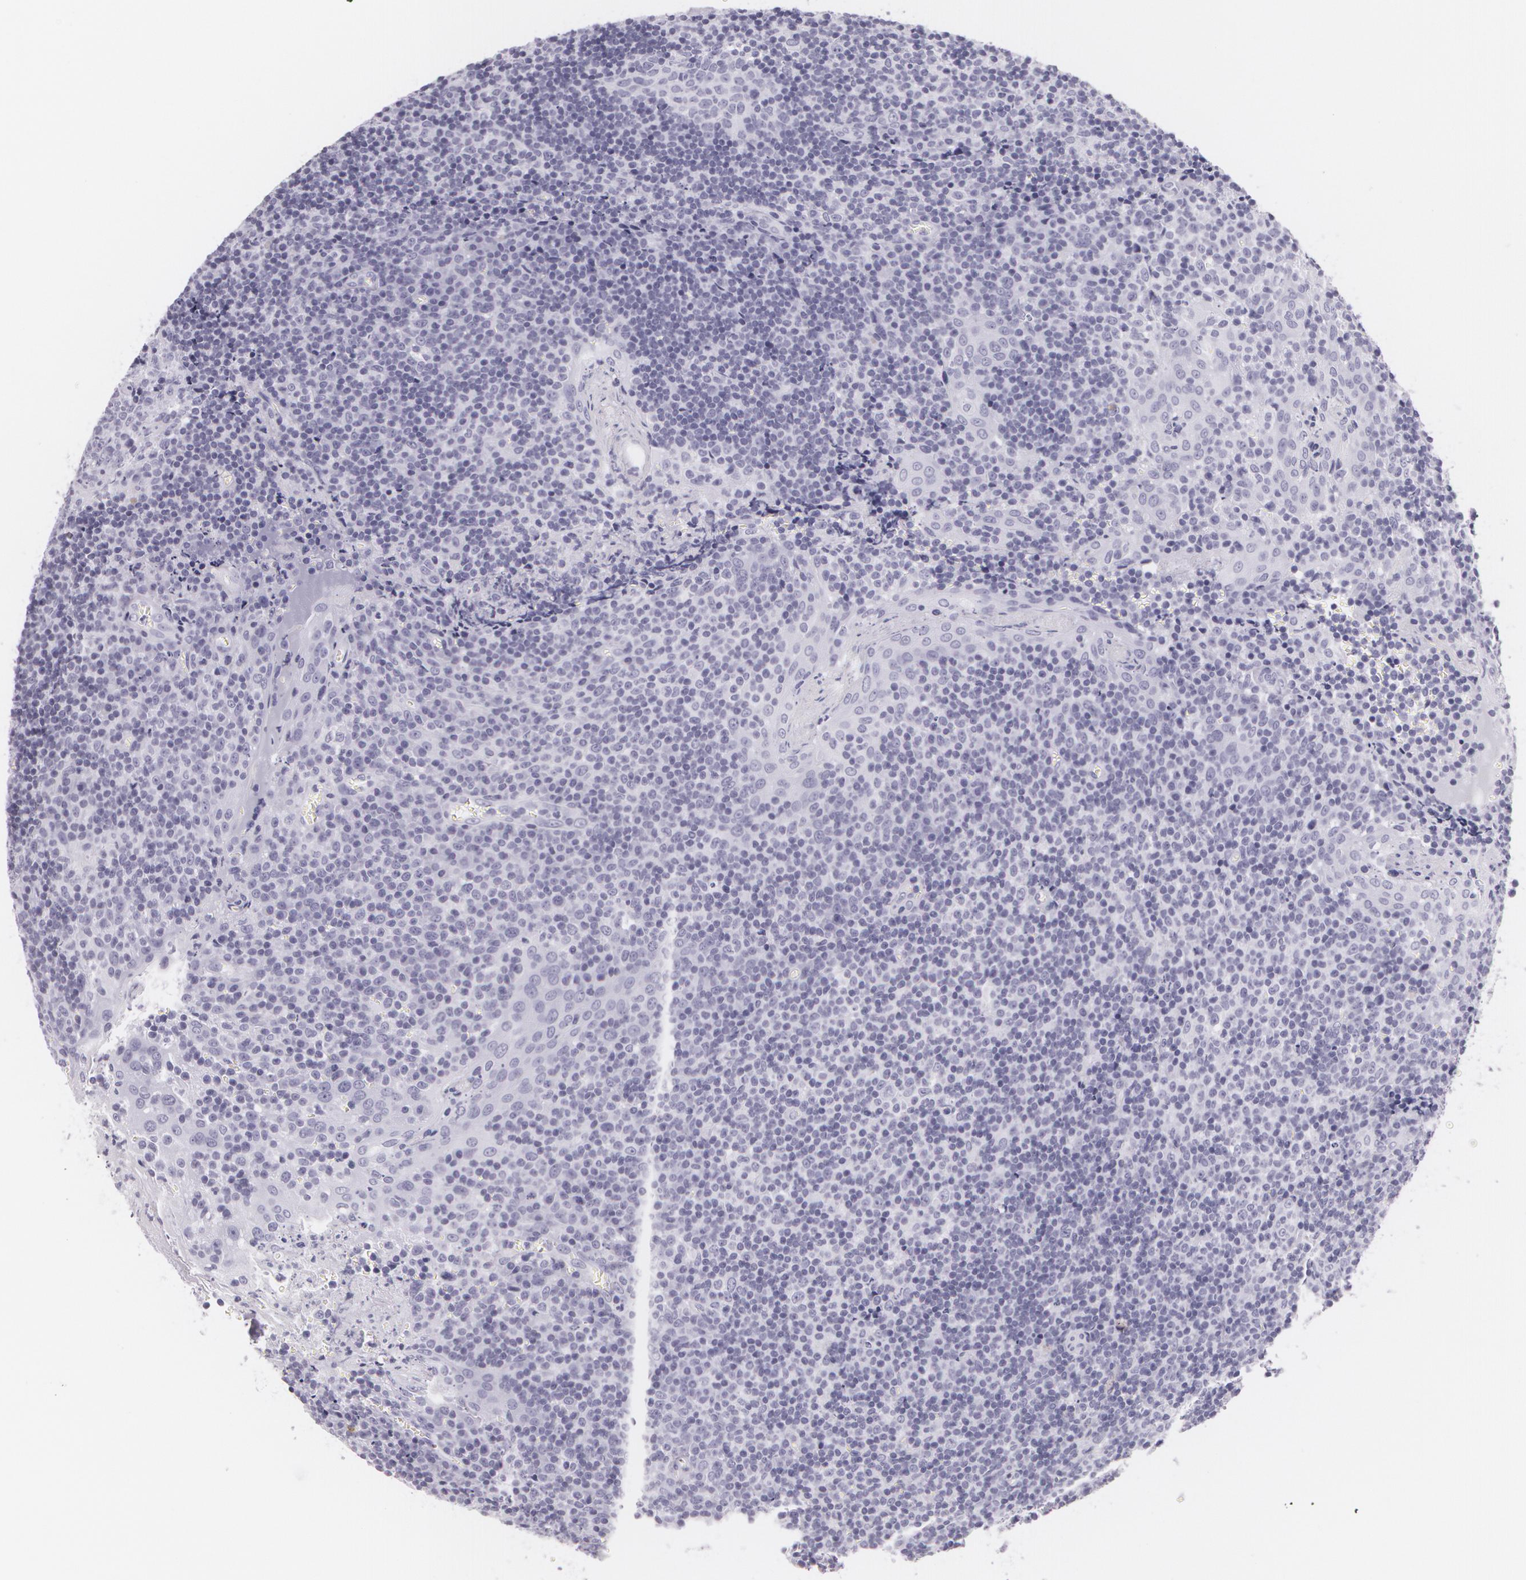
{"staining": {"intensity": "negative", "quantity": "none", "location": "none"}, "tissue": "tonsil", "cell_type": "Germinal center cells", "image_type": "normal", "snomed": [{"axis": "morphology", "description": "Normal tissue, NOS"}, {"axis": "topography", "description": "Tonsil"}], "caption": "This micrograph is of normal tonsil stained with IHC to label a protein in brown with the nuclei are counter-stained blue. There is no positivity in germinal center cells.", "gene": "DLG4", "patient": {"sex": "male", "age": 20}}